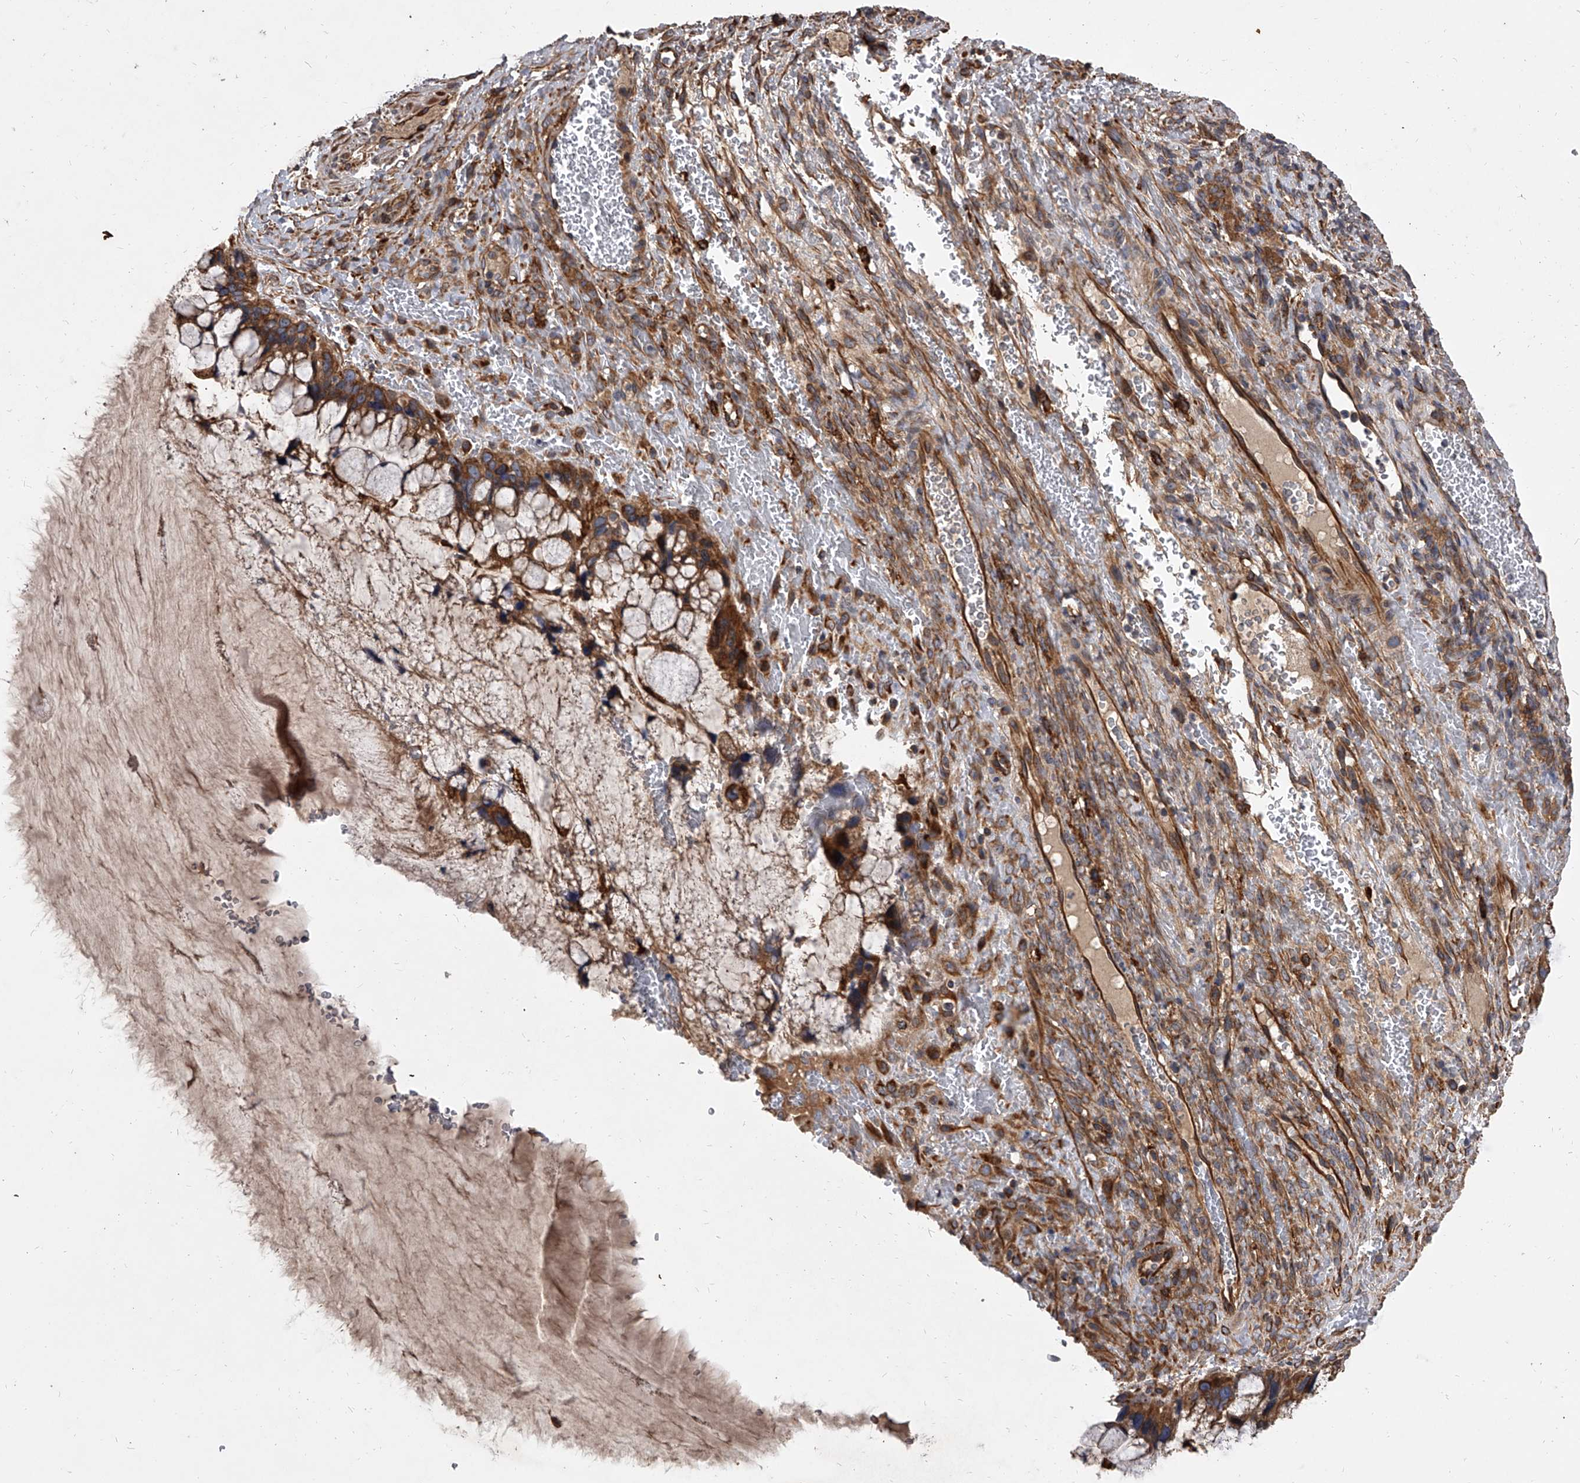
{"staining": {"intensity": "moderate", "quantity": ">75%", "location": "cytoplasmic/membranous"}, "tissue": "ovarian cancer", "cell_type": "Tumor cells", "image_type": "cancer", "snomed": [{"axis": "morphology", "description": "Cystadenocarcinoma, mucinous, NOS"}, {"axis": "topography", "description": "Ovary"}], "caption": "Ovarian cancer (mucinous cystadenocarcinoma) stained with a protein marker exhibits moderate staining in tumor cells.", "gene": "EXOC4", "patient": {"sex": "female", "age": 37}}